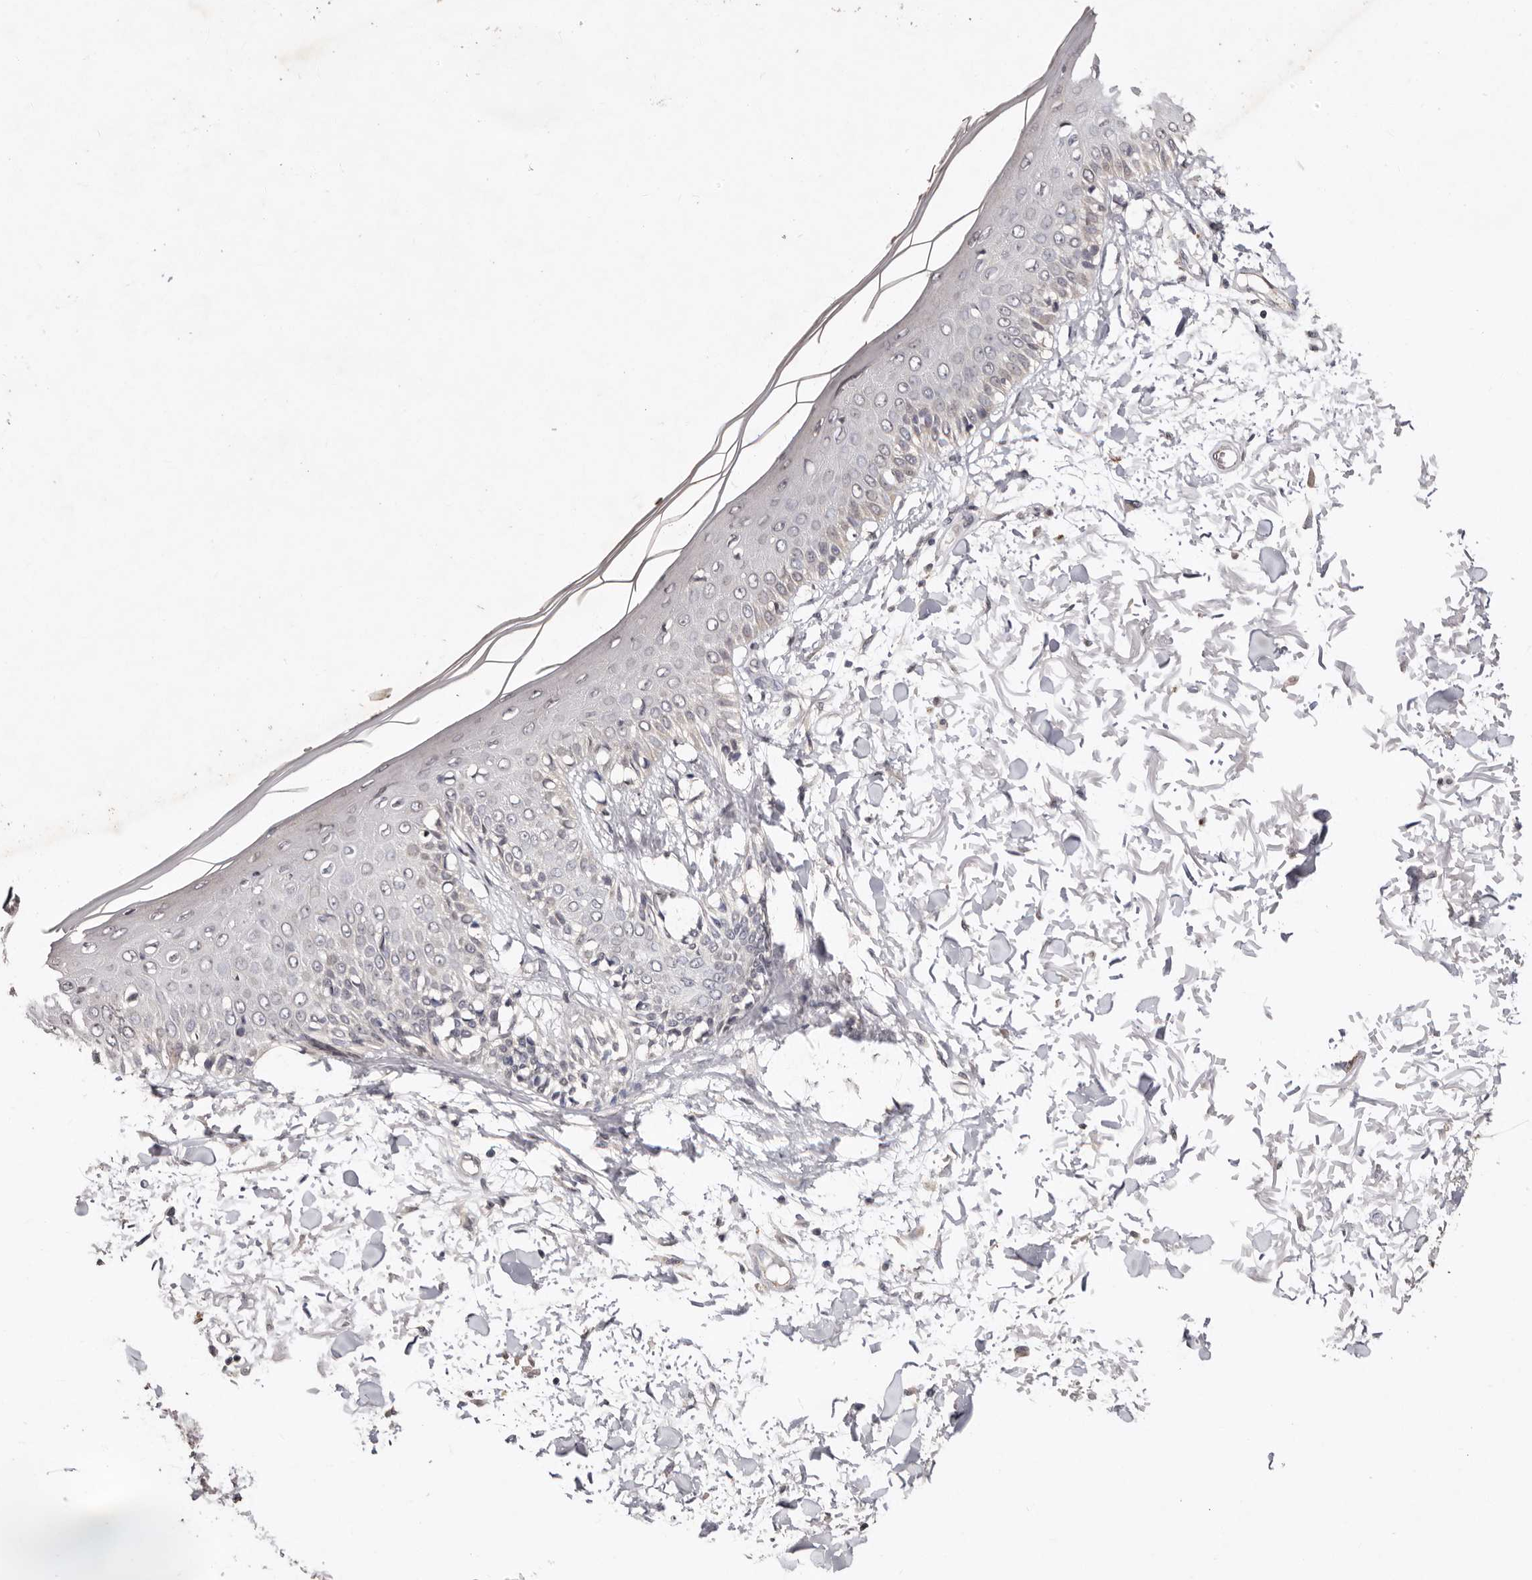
{"staining": {"intensity": "negative", "quantity": "none", "location": "none"}, "tissue": "skin", "cell_type": "Fibroblasts", "image_type": "normal", "snomed": [{"axis": "morphology", "description": "Normal tissue, NOS"}, {"axis": "morphology", "description": "Squamous cell carcinoma, NOS"}, {"axis": "topography", "description": "Skin"}, {"axis": "topography", "description": "Peripheral nerve tissue"}], "caption": "The immunohistochemistry photomicrograph has no significant expression in fibroblasts of skin.", "gene": "SULT1E1", "patient": {"sex": "male", "age": 83}}